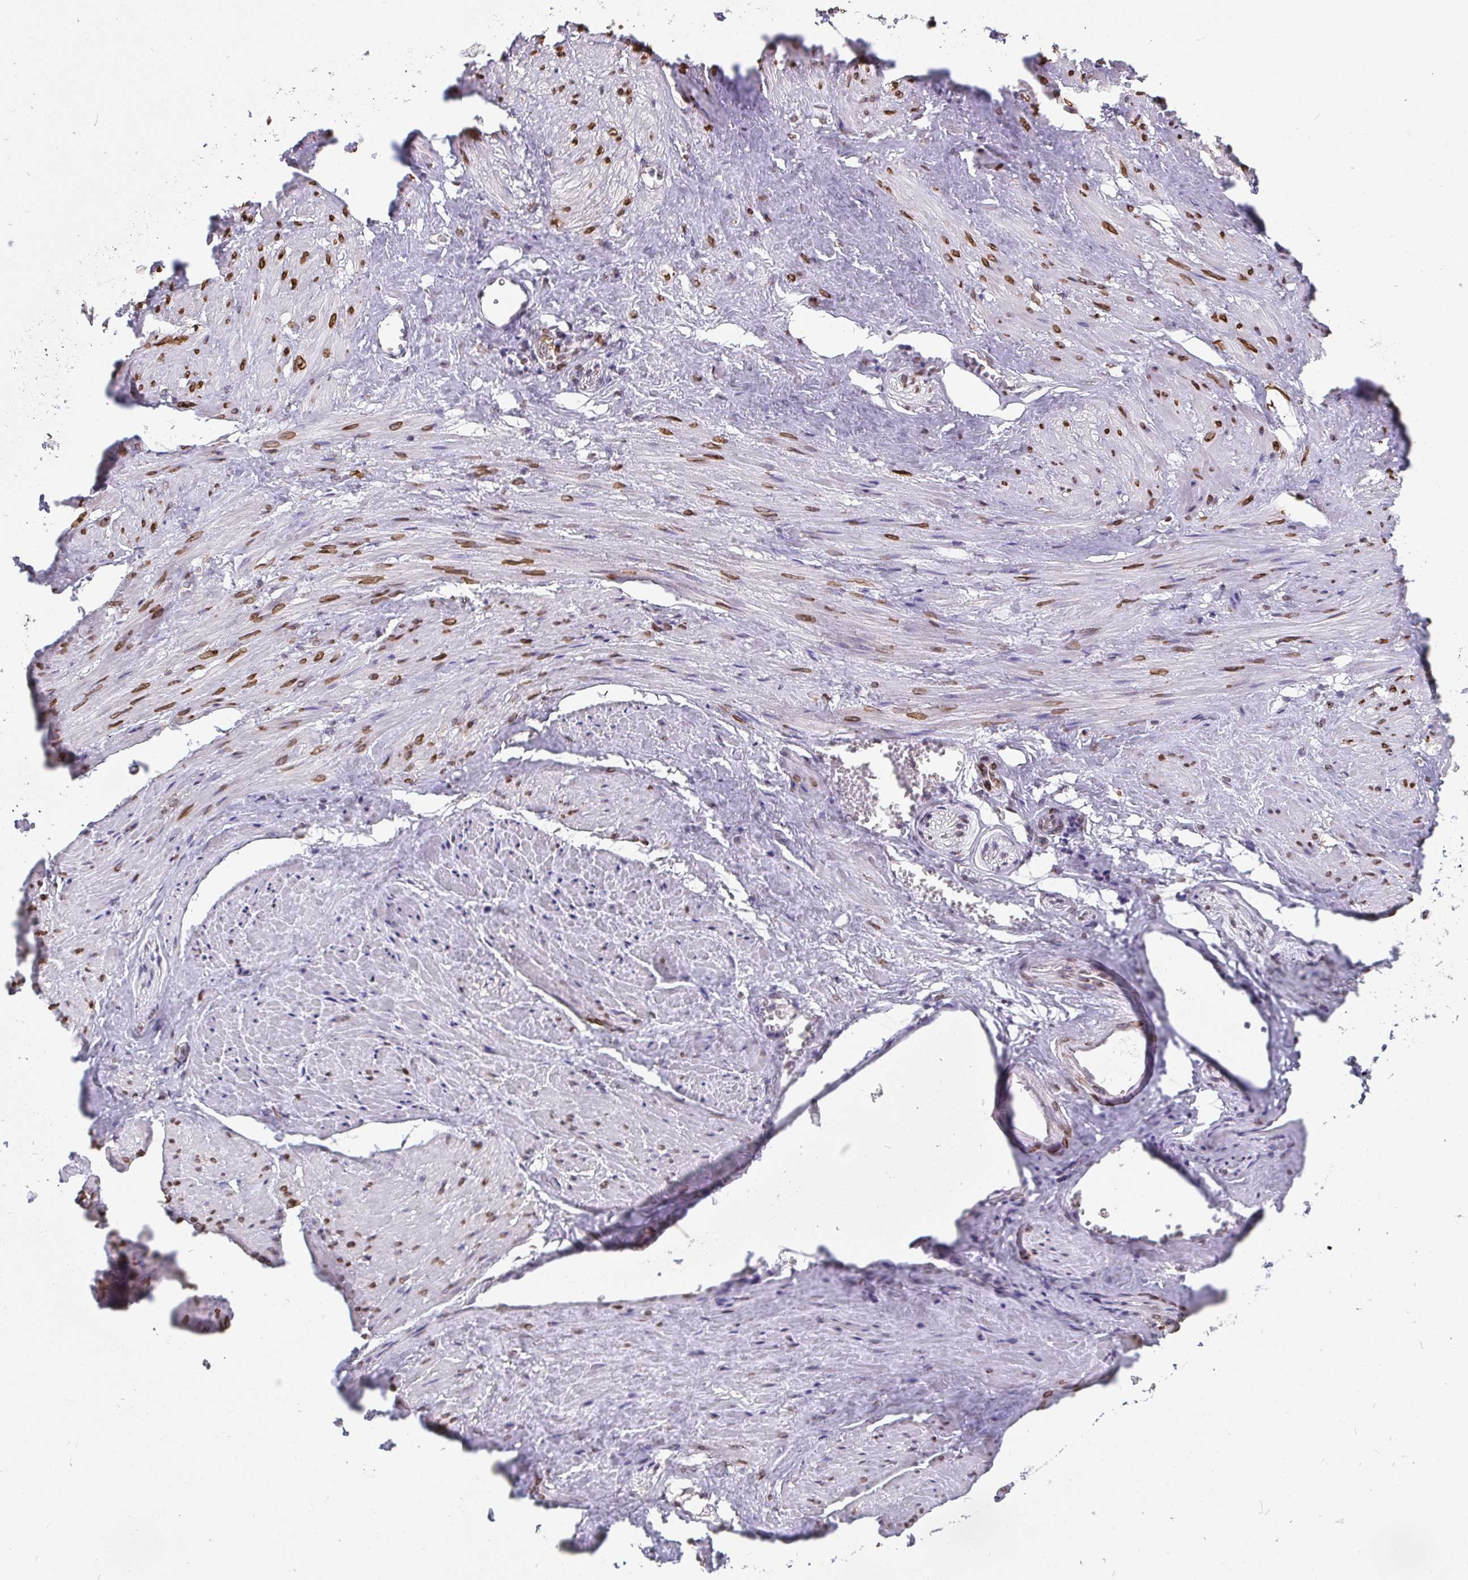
{"staining": {"intensity": "weak", "quantity": ">75%", "location": "nuclear"}, "tissue": "adipose tissue", "cell_type": "Adipocytes", "image_type": "normal", "snomed": [{"axis": "morphology", "description": "Normal tissue, NOS"}, {"axis": "topography", "description": "Prostate"}, {"axis": "topography", "description": "Peripheral nerve tissue"}], "caption": "Immunohistochemistry of benign adipose tissue shows low levels of weak nuclear expression in approximately >75% of adipocytes. The staining is performed using DAB brown chromogen to label protein expression. The nuclei are counter-stained blue using hematoxylin.", "gene": "EMD", "patient": {"sex": "male", "age": 55}}